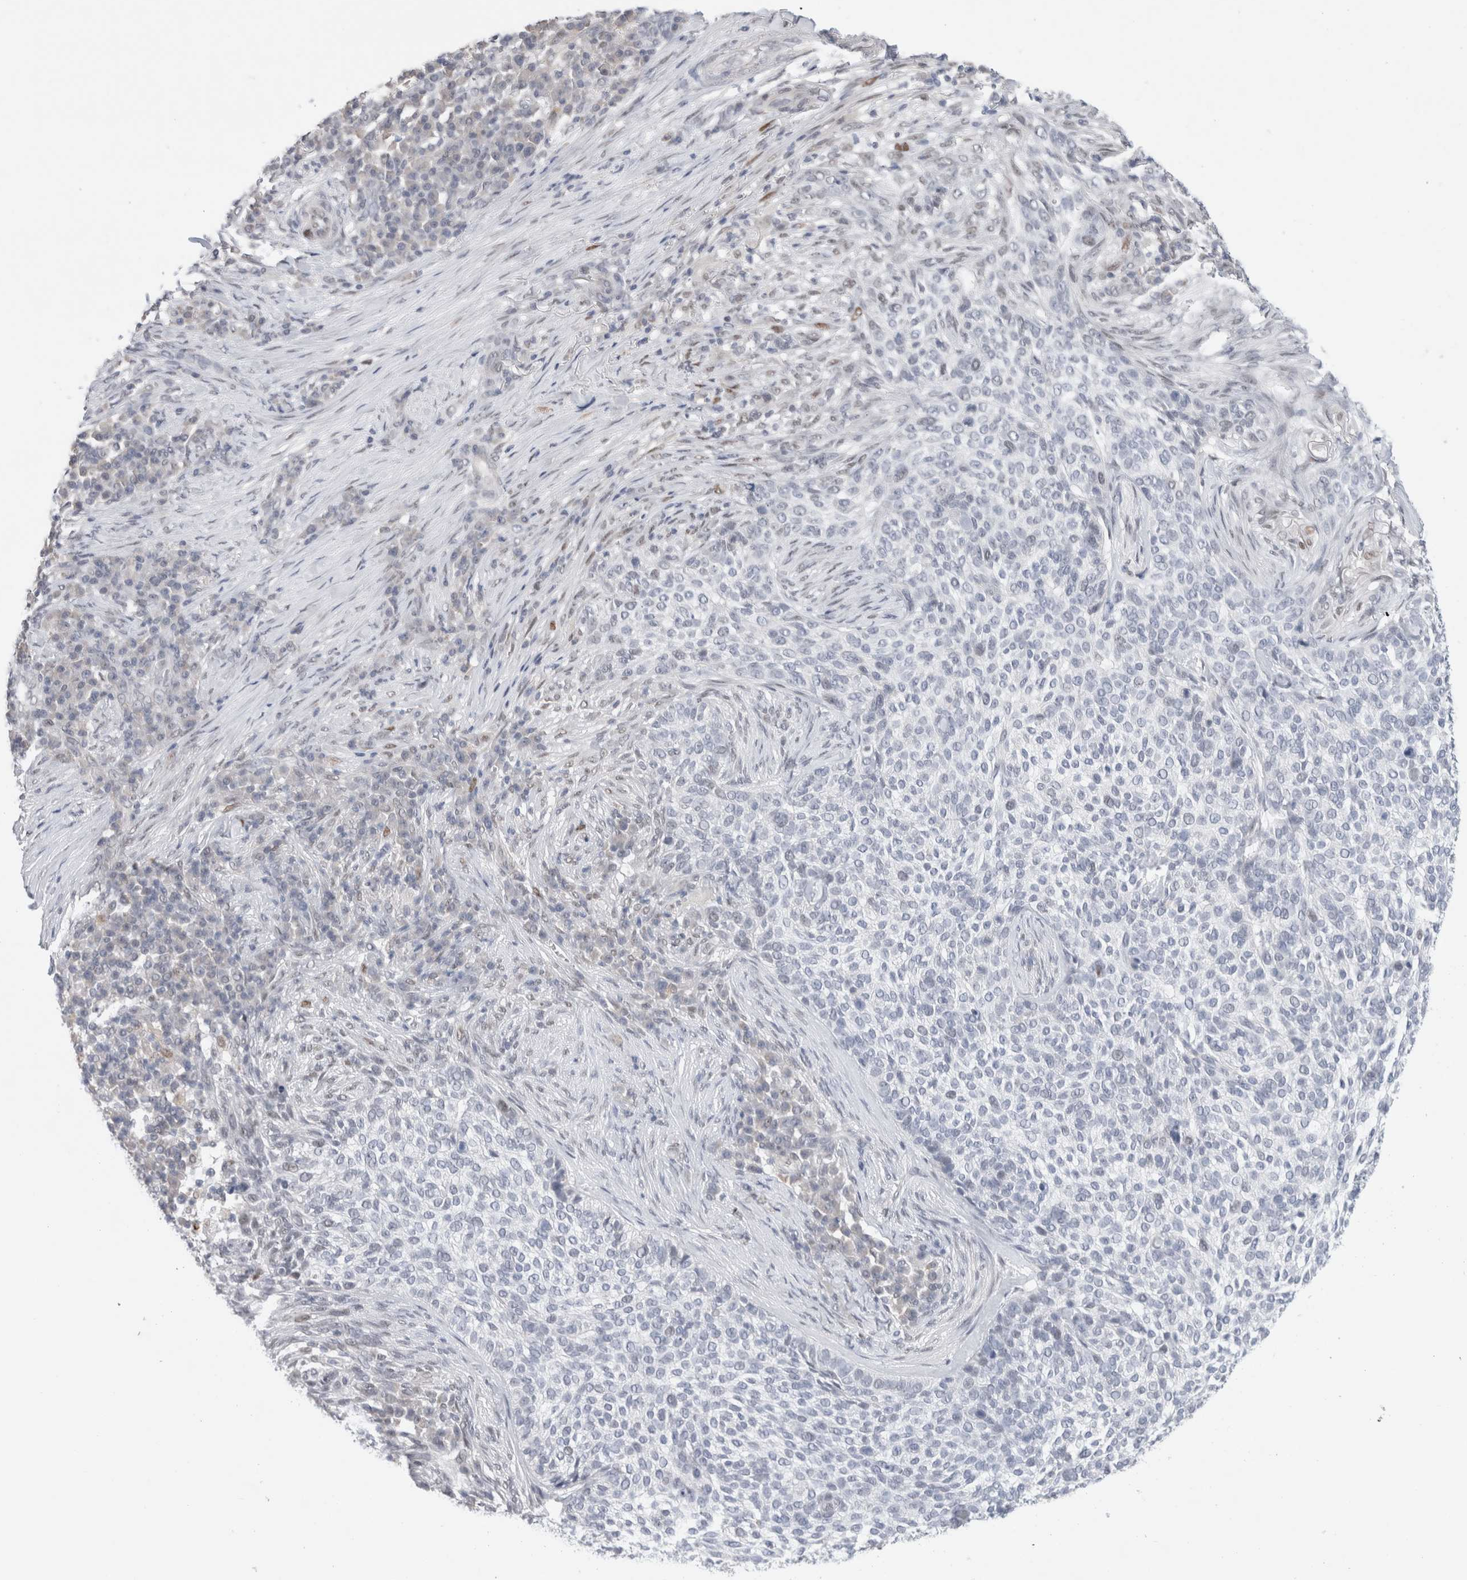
{"staining": {"intensity": "negative", "quantity": "none", "location": "none"}, "tissue": "skin cancer", "cell_type": "Tumor cells", "image_type": "cancer", "snomed": [{"axis": "morphology", "description": "Basal cell carcinoma"}, {"axis": "topography", "description": "Skin"}], "caption": "Image shows no protein positivity in tumor cells of skin basal cell carcinoma tissue.", "gene": "KNL1", "patient": {"sex": "female", "age": 64}}